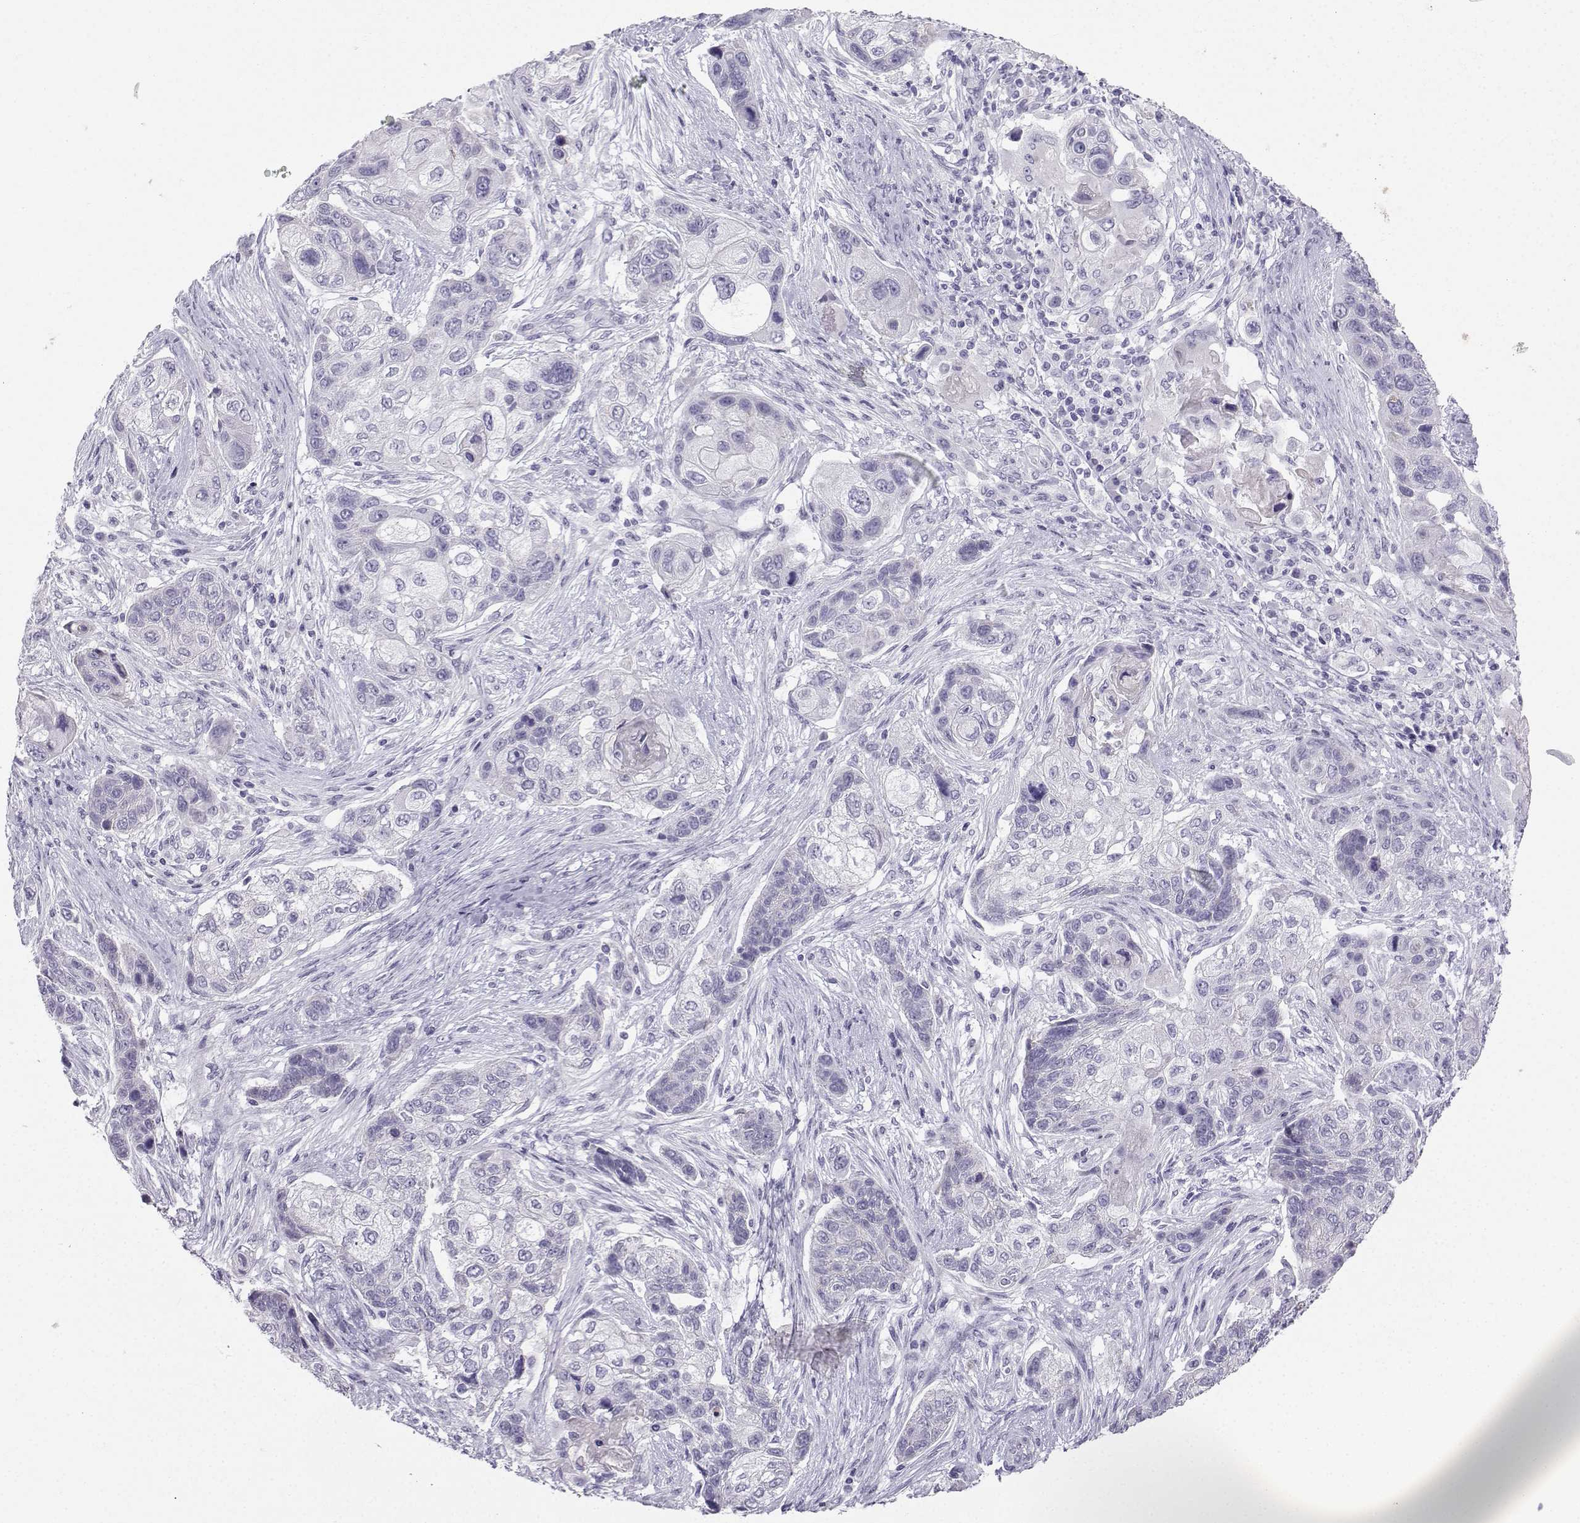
{"staining": {"intensity": "negative", "quantity": "none", "location": "none"}, "tissue": "lung cancer", "cell_type": "Tumor cells", "image_type": "cancer", "snomed": [{"axis": "morphology", "description": "Squamous cell carcinoma, NOS"}, {"axis": "topography", "description": "Lung"}], "caption": "High magnification brightfield microscopy of lung cancer (squamous cell carcinoma) stained with DAB (3,3'-diaminobenzidine) (brown) and counterstained with hematoxylin (blue): tumor cells show no significant positivity.", "gene": "IQCD", "patient": {"sex": "male", "age": 69}}